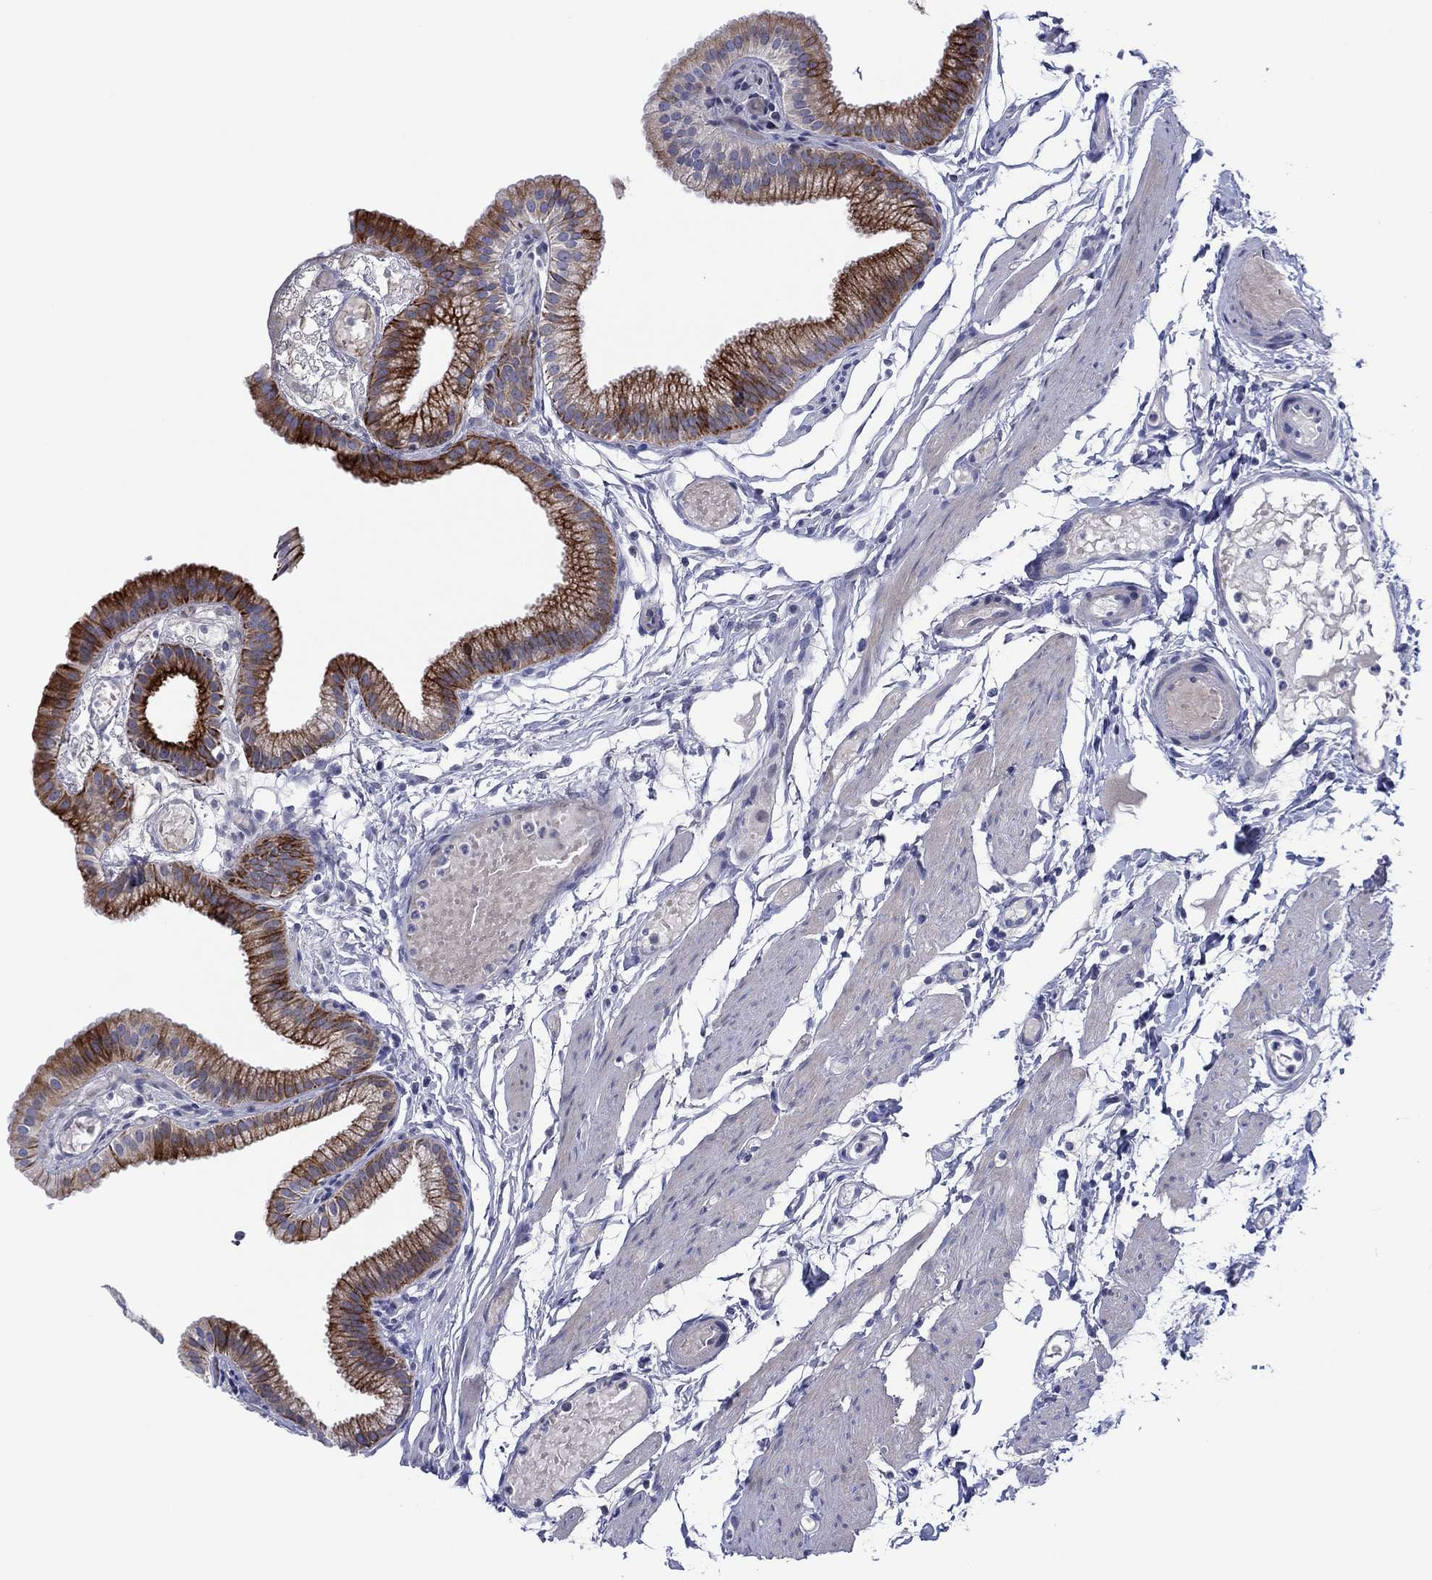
{"staining": {"intensity": "strong", "quantity": "25%-75%", "location": "cytoplasmic/membranous"}, "tissue": "gallbladder", "cell_type": "Glandular cells", "image_type": "normal", "snomed": [{"axis": "morphology", "description": "Normal tissue, NOS"}, {"axis": "topography", "description": "Gallbladder"}], "caption": "A micrograph of gallbladder stained for a protein reveals strong cytoplasmic/membranous brown staining in glandular cells. (DAB (3,3'-diaminobenzidine) = brown stain, brightfield microscopy at high magnification).", "gene": "TRIM31", "patient": {"sex": "female", "age": 45}}